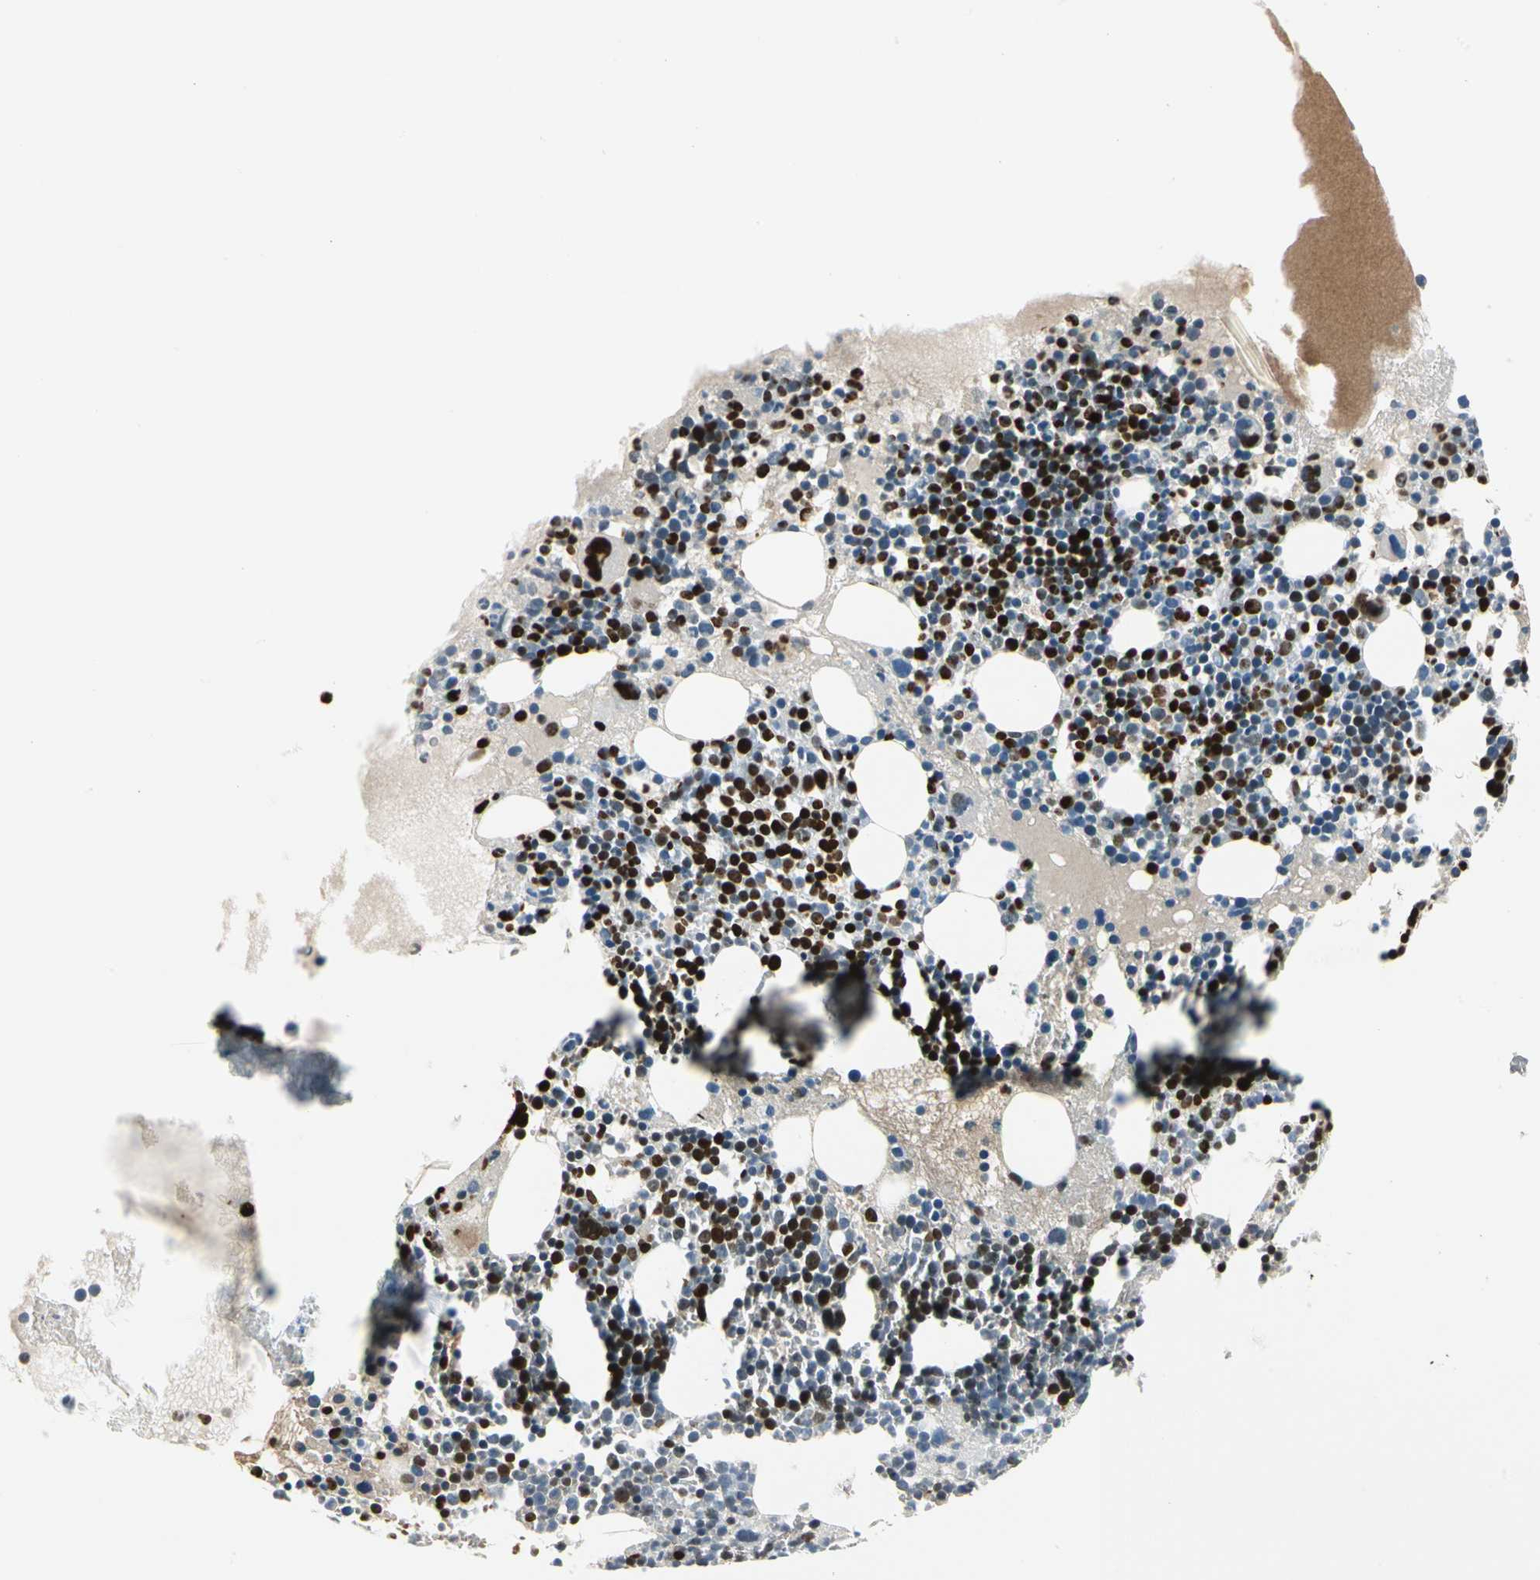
{"staining": {"intensity": "strong", "quantity": "25%-75%", "location": "nuclear"}, "tissue": "bone marrow", "cell_type": "Hematopoietic cells", "image_type": "normal", "snomed": [{"axis": "morphology", "description": "Normal tissue, NOS"}, {"axis": "topography", "description": "Bone marrow"}], "caption": "IHC photomicrograph of normal bone marrow: human bone marrow stained using immunohistochemistry (IHC) exhibits high levels of strong protein expression localized specifically in the nuclear of hematopoietic cells, appearing as a nuclear brown color.", "gene": "CA1", "patient": {"sex": "male", "age": 15}}